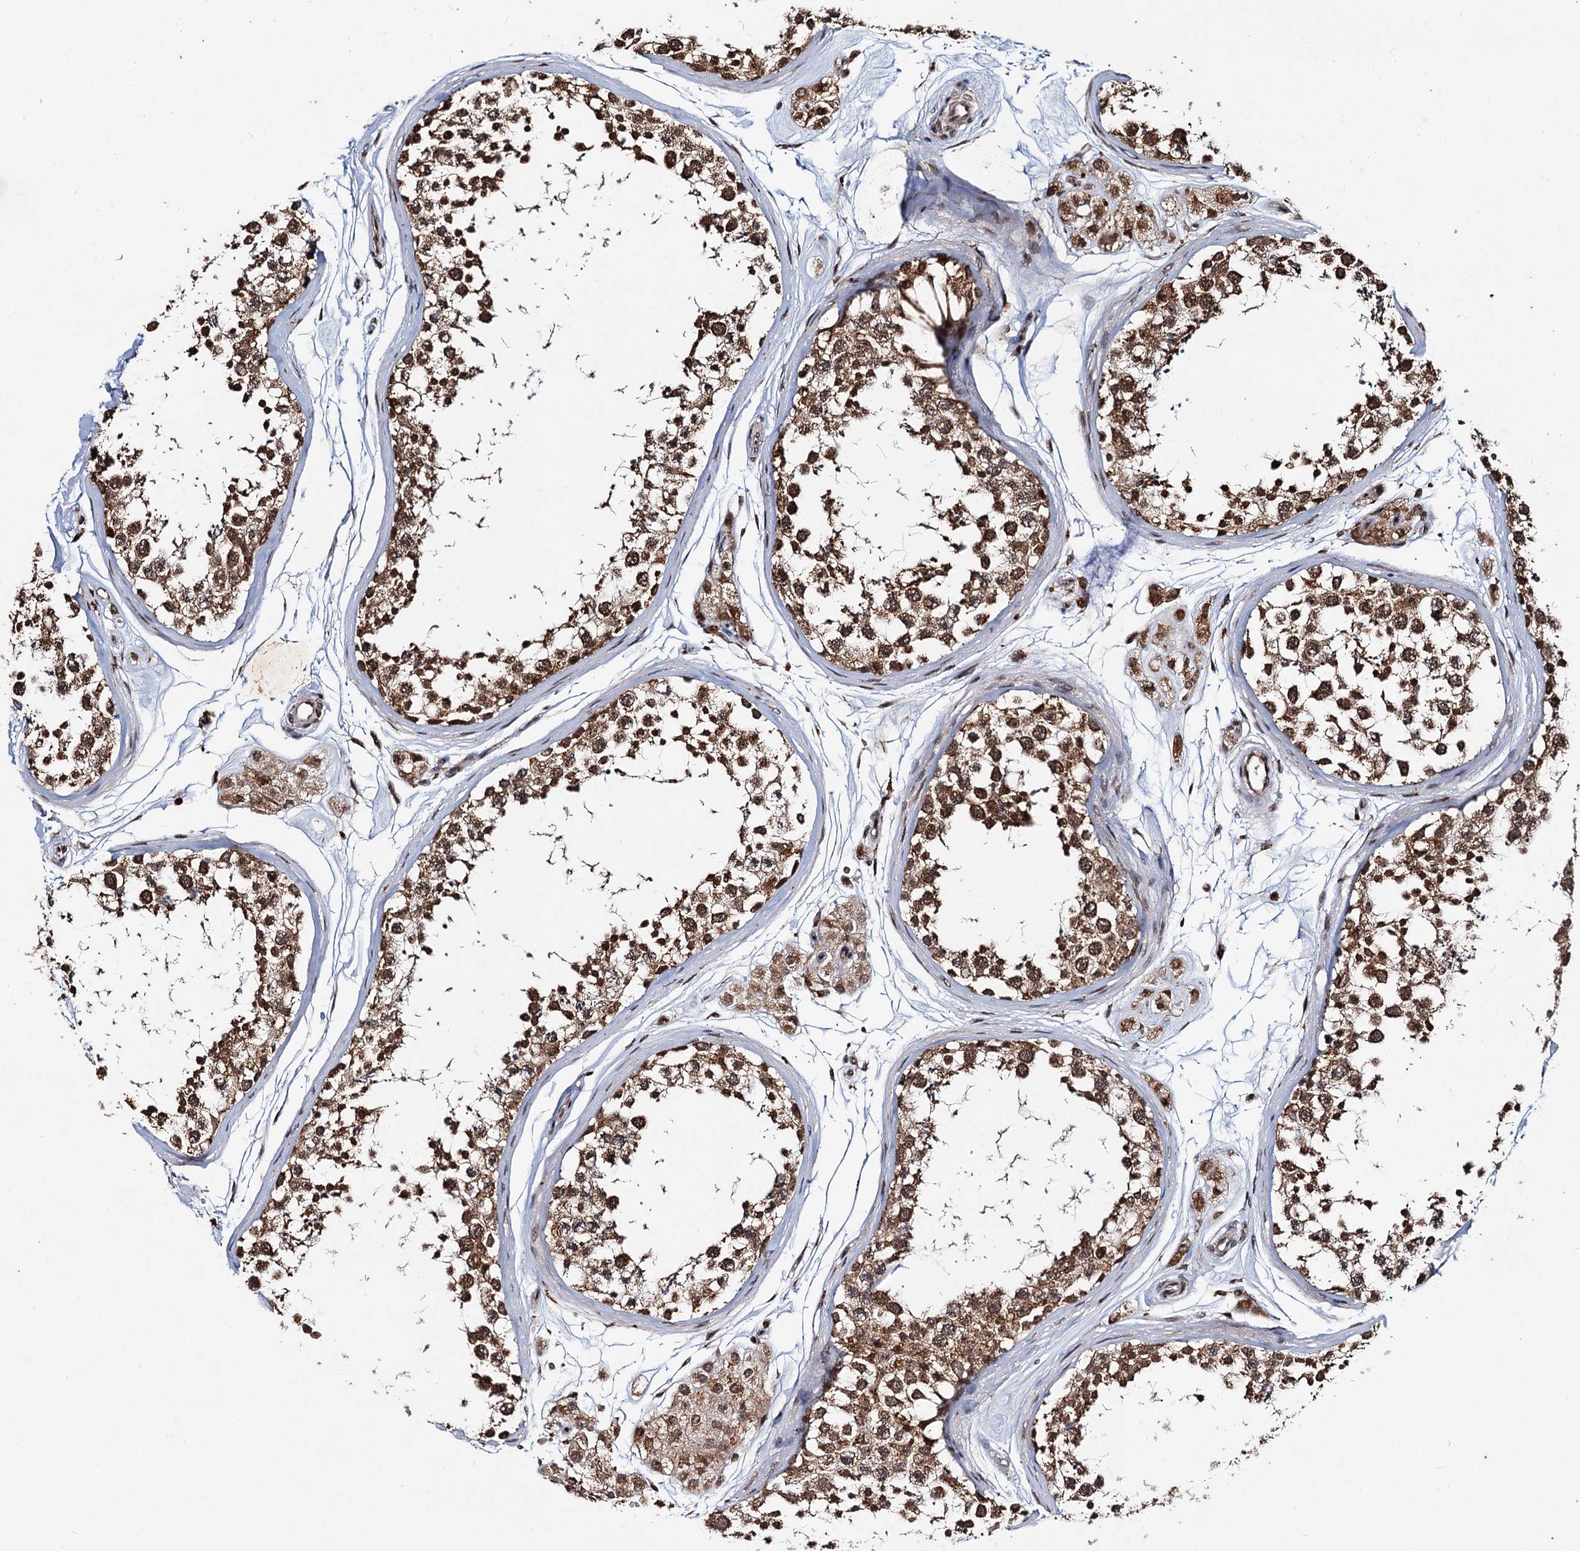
{"staining": {"intensity": "strong", "quantity": ">75%", "location": "cytoplasmic/membranous,nuclear"}, "tissue": "testis", "cell_type": "Cells in seminiferous ducts", "image_type": "normal", "snomed": [{"axis": "morphology", "description": "Normal tissue, NOS"}, {"axis": "topography", "description": "Testis"}], "caption": "Immunohistochemistry (IHC) image of benign testis: human testis stained using immunohistochemistry displays high levels of strong protein expression localized specifically in the cytoplasmic/membranous,nuclear of cells in seminiferous ducts, appearing as a cytoplasmic/membranous,nuclear brown color.", "gene": "REP15", "patient": {"sex": "male", "age": 56}}